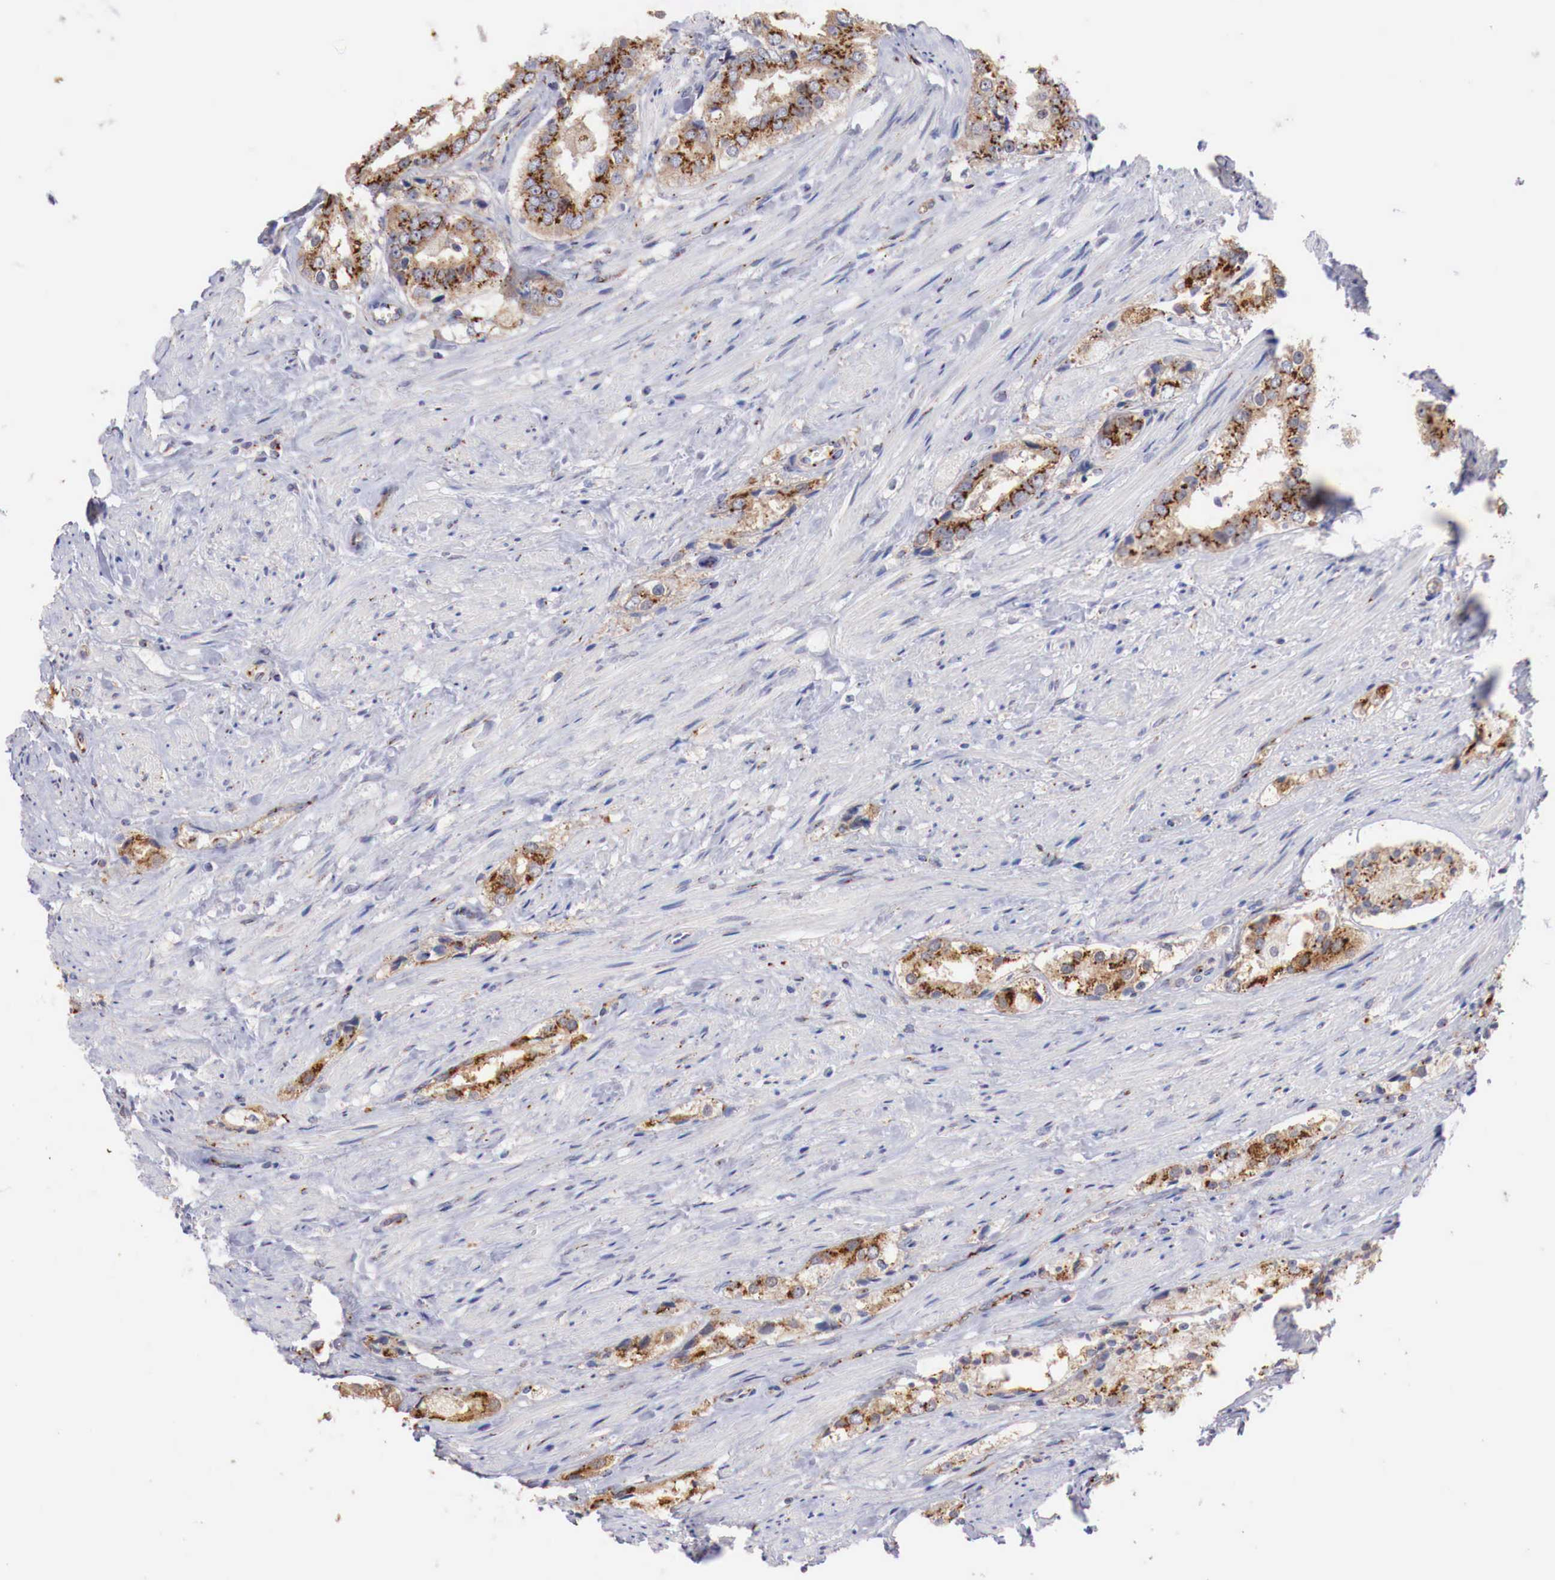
{"staining": {"intensity": "moderate", "quantity": ">75%", "location": "cytoplasmic/membranous"}, "tissue": "prostate cancer", "cell_type": "Tumor cells", "image_type": "cancer", "snomed": [{"axis": "morphology", "description": "Adenocarcinoma, Medium grade"}, {"axis": "topography", "description": "Prostate"}], "caption": "Immunohistochemical staining of human prostate cancer shows medium levels of moderate cytoplasmic/membranous protein positivity in about >75% of tumor cells. (DAB = brown stain, brightfield microscopy at high magnification).", "gene": "SYAP1", "patient": {"sex": "male", "age": 73}}